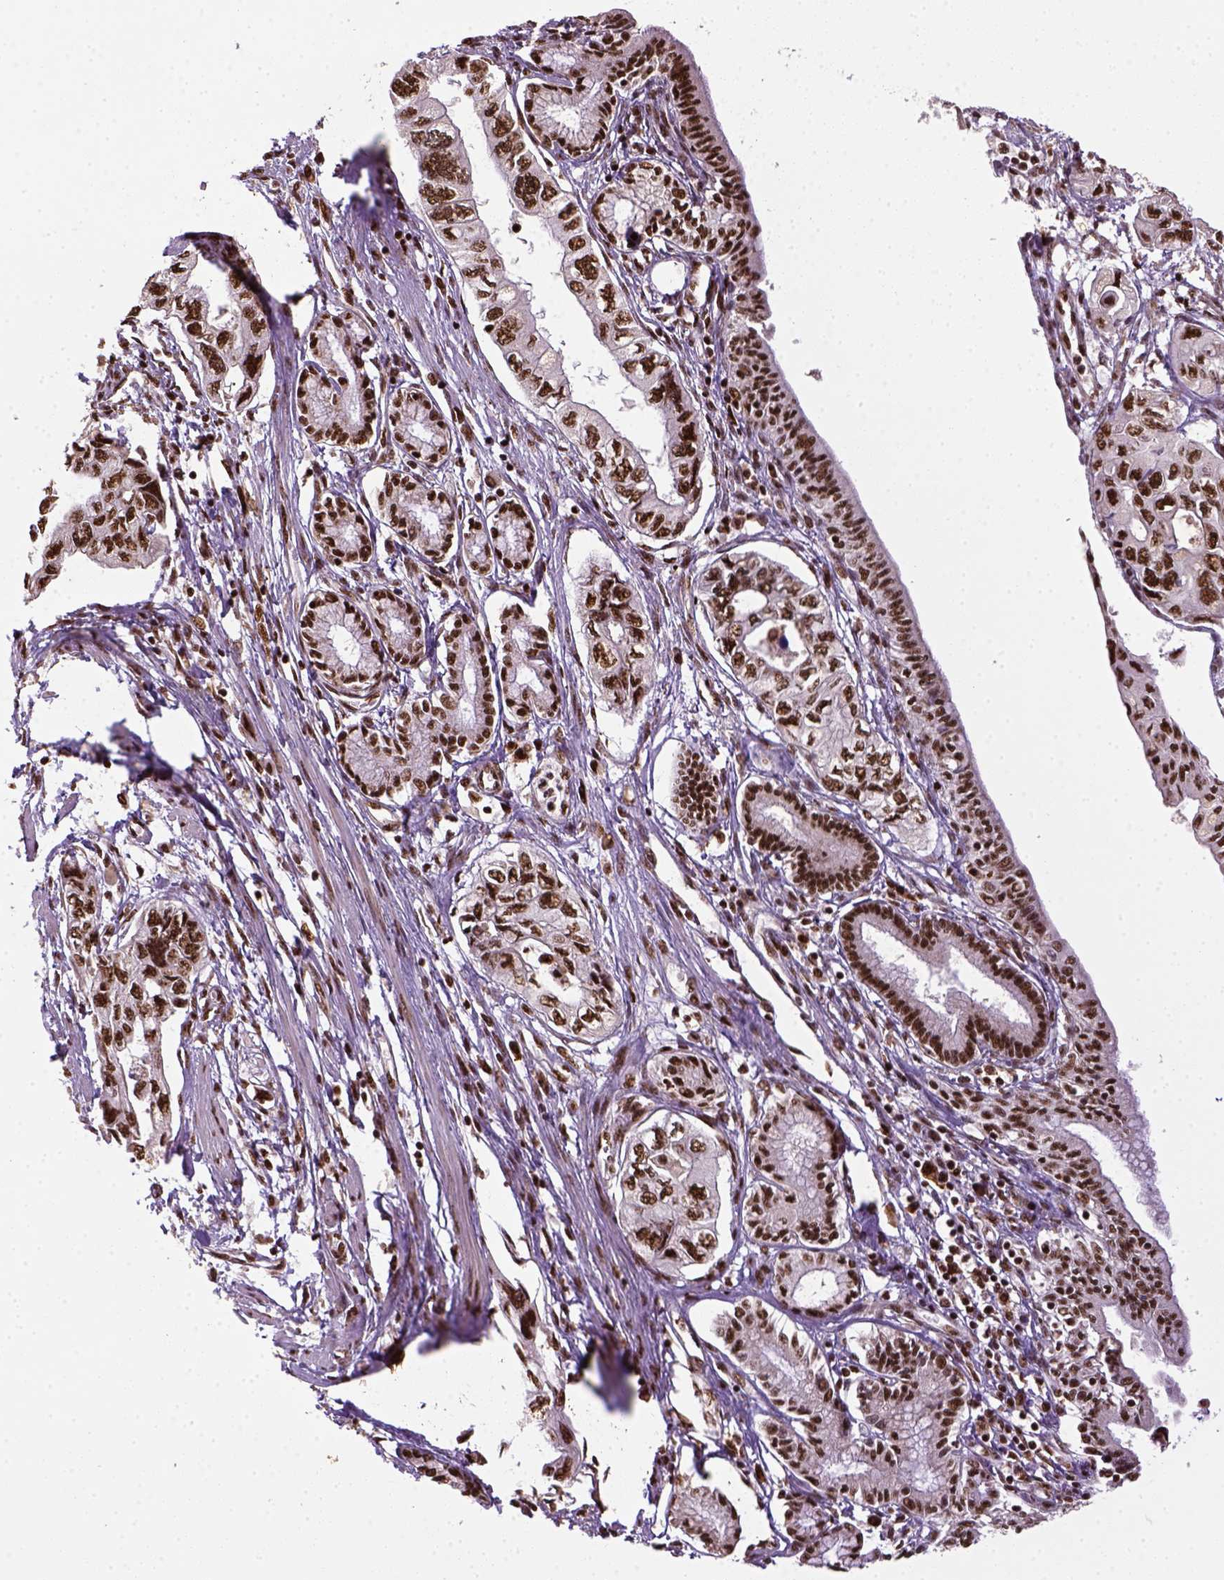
{"staining": {"intensity": "strong", "quantity": ">75%", "location": "nuclear"}, "tissue": "pancreatic cancer", "cell_type": "Tumor cells", "image_type": "cancer", "snomed": [{"axis": "morphology", "description": "Adenocarcinoma, NOS"}, {"axis": "topography", "description": "Pancreas"}], "caption": "Strong nuclear staining is present in approximately >75% of tumor cells in pancreatic cancer (adenocarcinoma).", "gene": "CCAR1", "patient": {"sex": "female", "age": 76}}